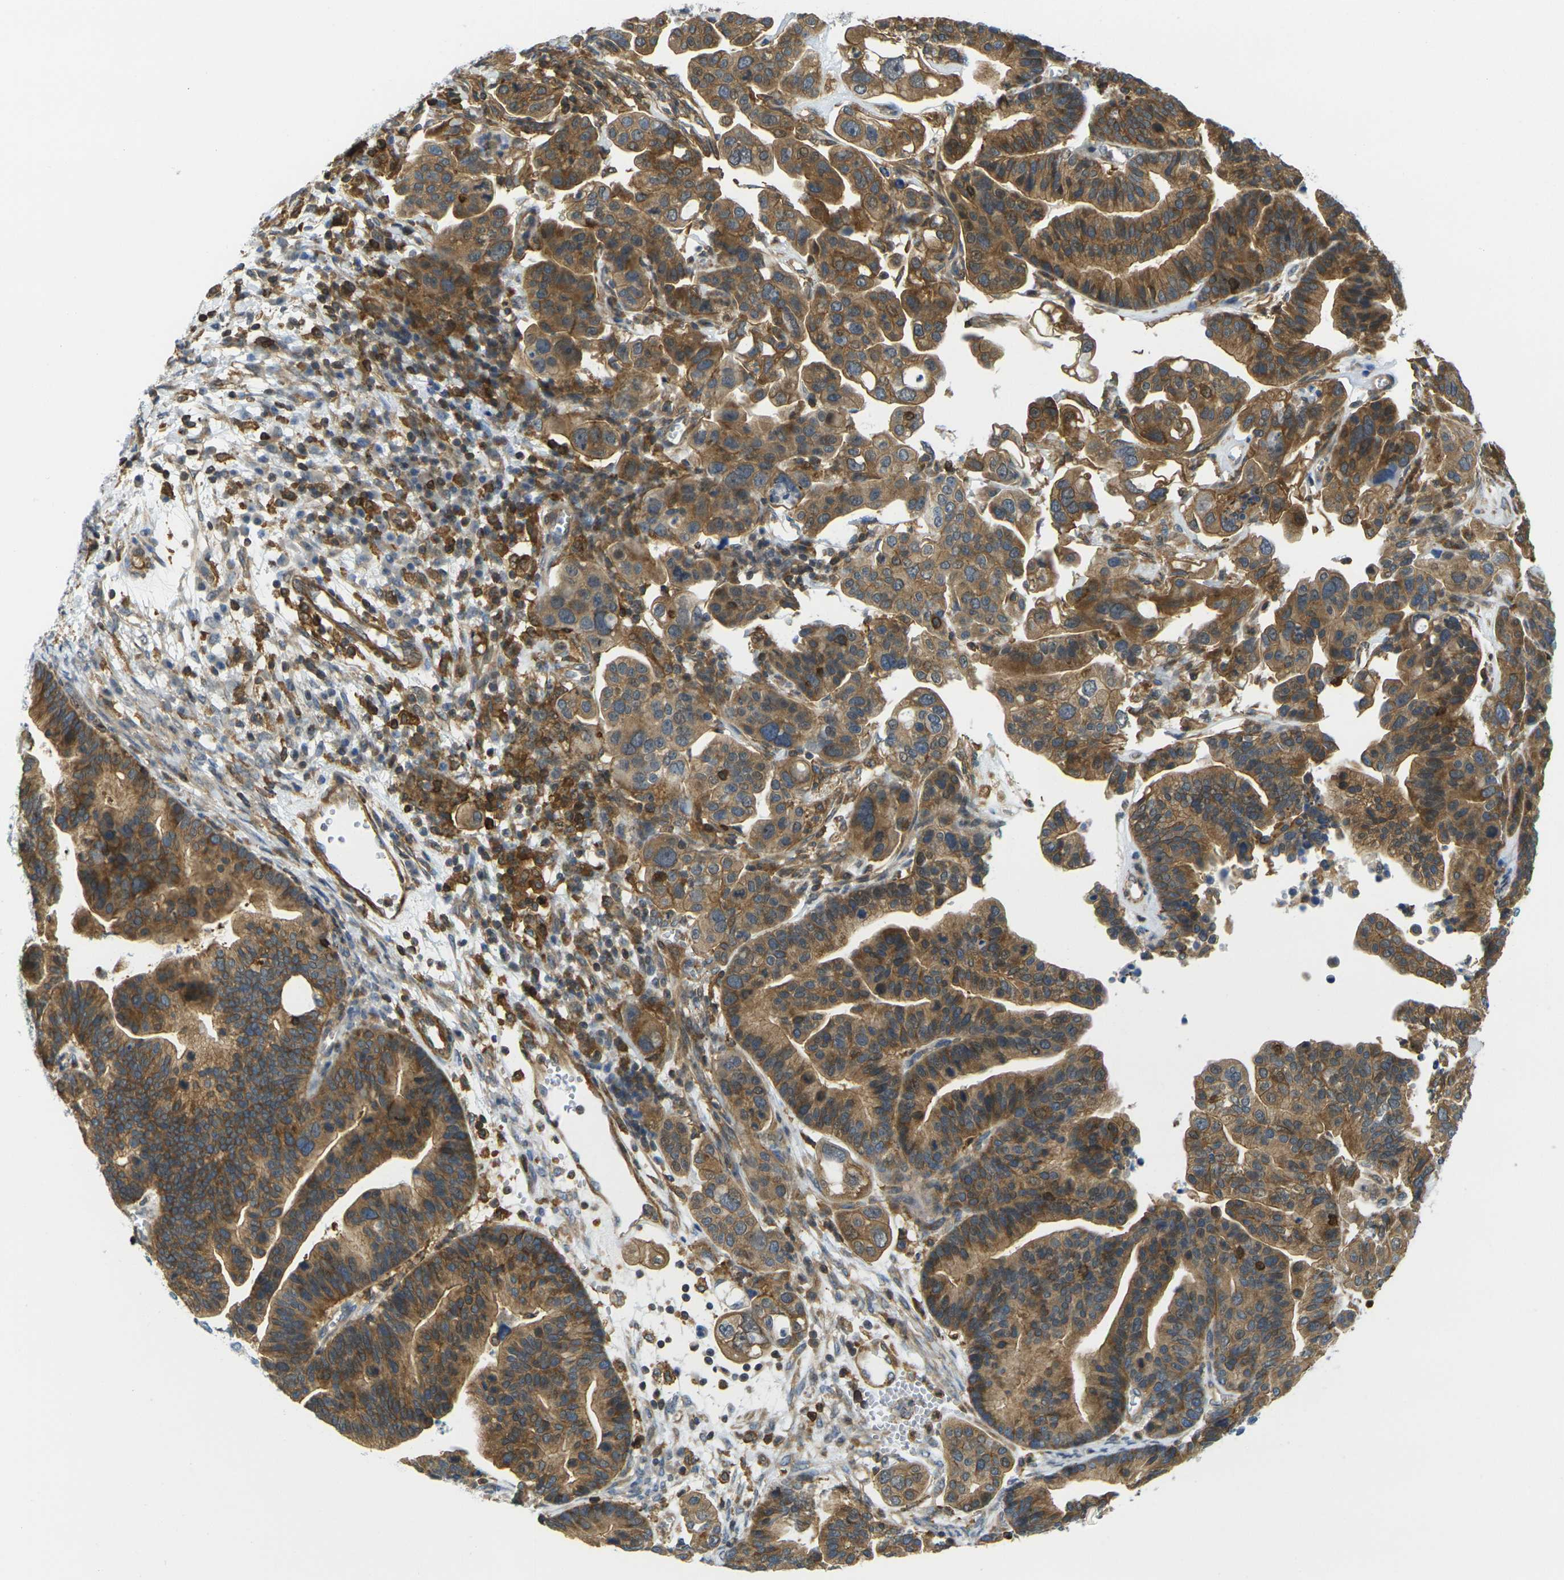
{"staining": {"intensity": "strong", "quantity": ">75%", "location": "cytoplasmic/membranous"}, "tissue": "ovarian cancer", "cell_type": "Tumor cells", "image_type": "cancer", "snomed": [{"axis": "morphology", "description": "Cystadenocarcinoma, serous, NOS"}, {"axis": "topography", "description": "Ovary"}], "caption": "This histopathology image demonstrates immunohistochemistry staining of ovarian serous cystadenocarcinoma, with high strong cytoplasmic/membranous positivity in about >75% of tumor cells.", "gene": "LASP1", "patient": {"sex": "female", "age": 56}}